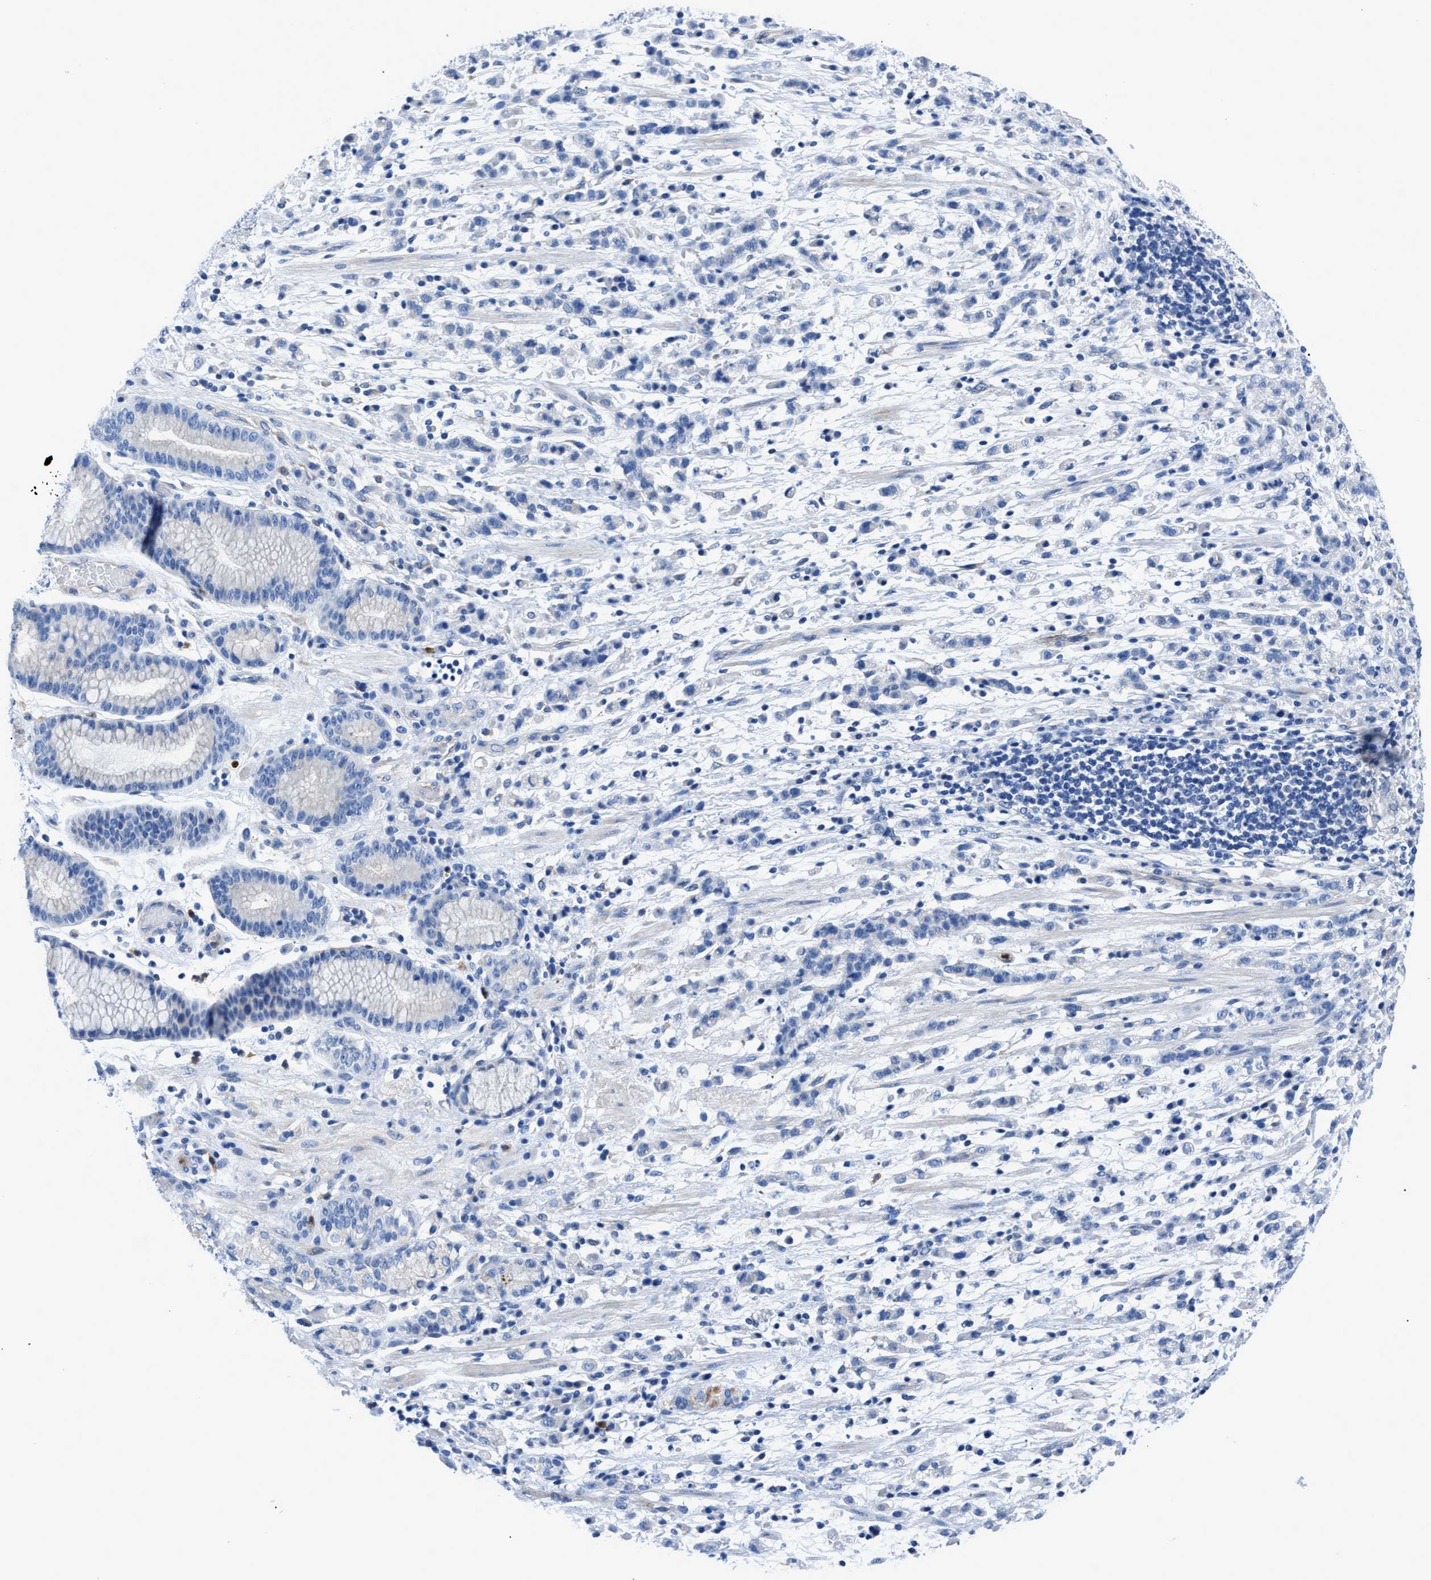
{"staining": {"intensity": "negative", "quantity": "none", "location": "none"}, "tissue": "stomach cancer", "cell_type": "Tumor cells", "image_type": "cancer", "snomed": [{"axis": "morphology", "description": "Adenocarcinoma, NOS"}, {"axis": "topography", "description": "Stomach, lower"}], "caption": "This histopathology image is of stomach cancer (adenocarcinoma) stained with immunohistochemistry (IHC) to label a protein in brown with the nuclei are counter-stained blue. There is no staining in tumor cells. (Brightfield microscopy of DAB (3,3'-diaminobenzidine) immunohistochemistry at high magnification).", "gene": "ITPR1", "patient": {"sex": "male", "age": 88}}